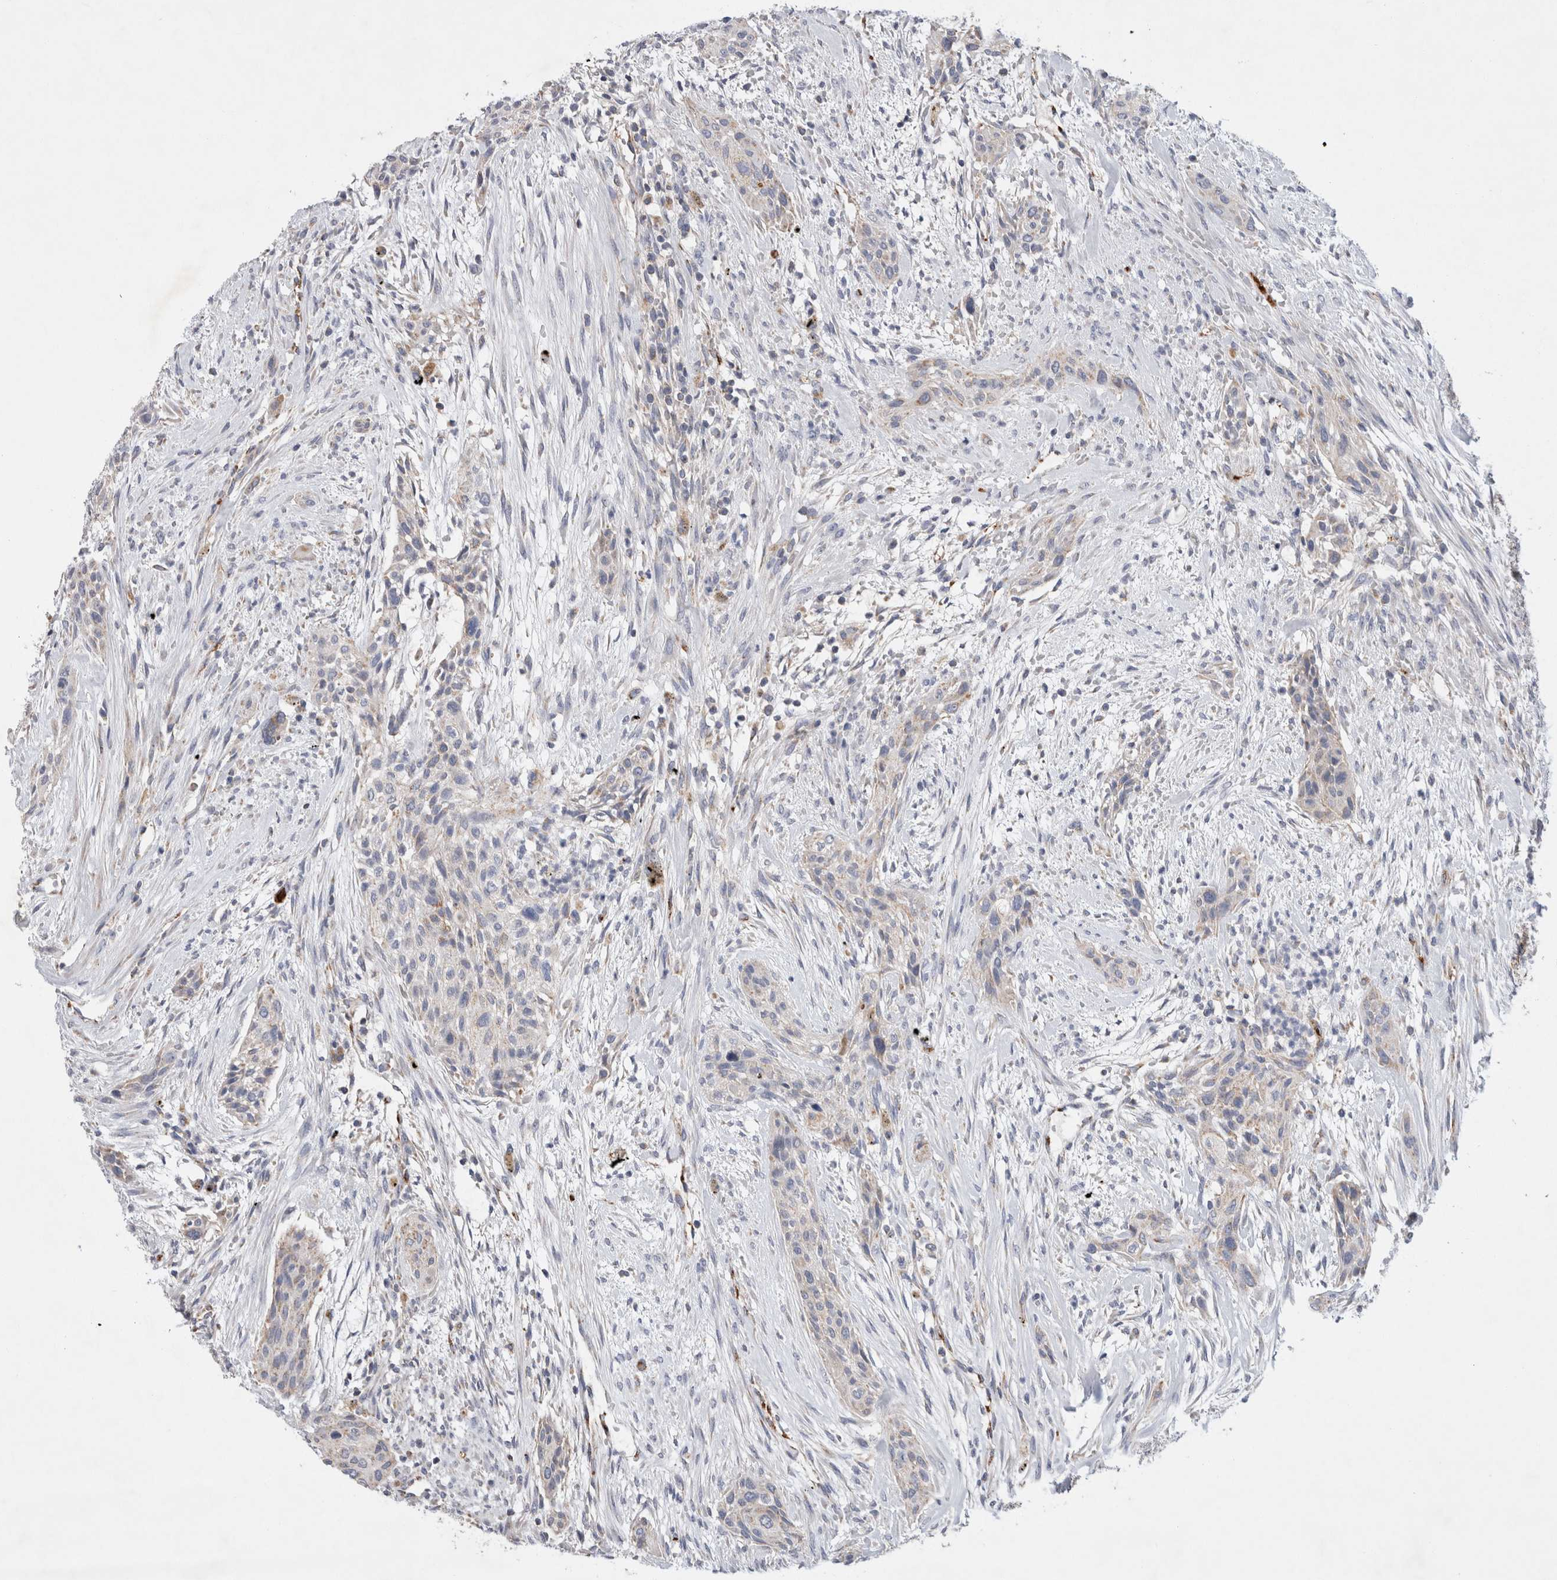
{"staining": {"intensity": "weak", "quantity": "<25%", "location": "cytoplasmic/membranous"}, "tissue": "urothelial cancer", "cell_type": "Tumor cells", "image_type": "cancer", "snomed": [{"axis": "morphology", "description": "Urothelial carcinoma, High grade"}, {"axis": "topography", "description": "Urinary bladder"}], "caption": "Immunohistochemical staining of human urothelial cancer demonstrates no significant positivity in tumor cells.", "gene": "IARS2", "patient": {"sex": "male", "age": 35}}